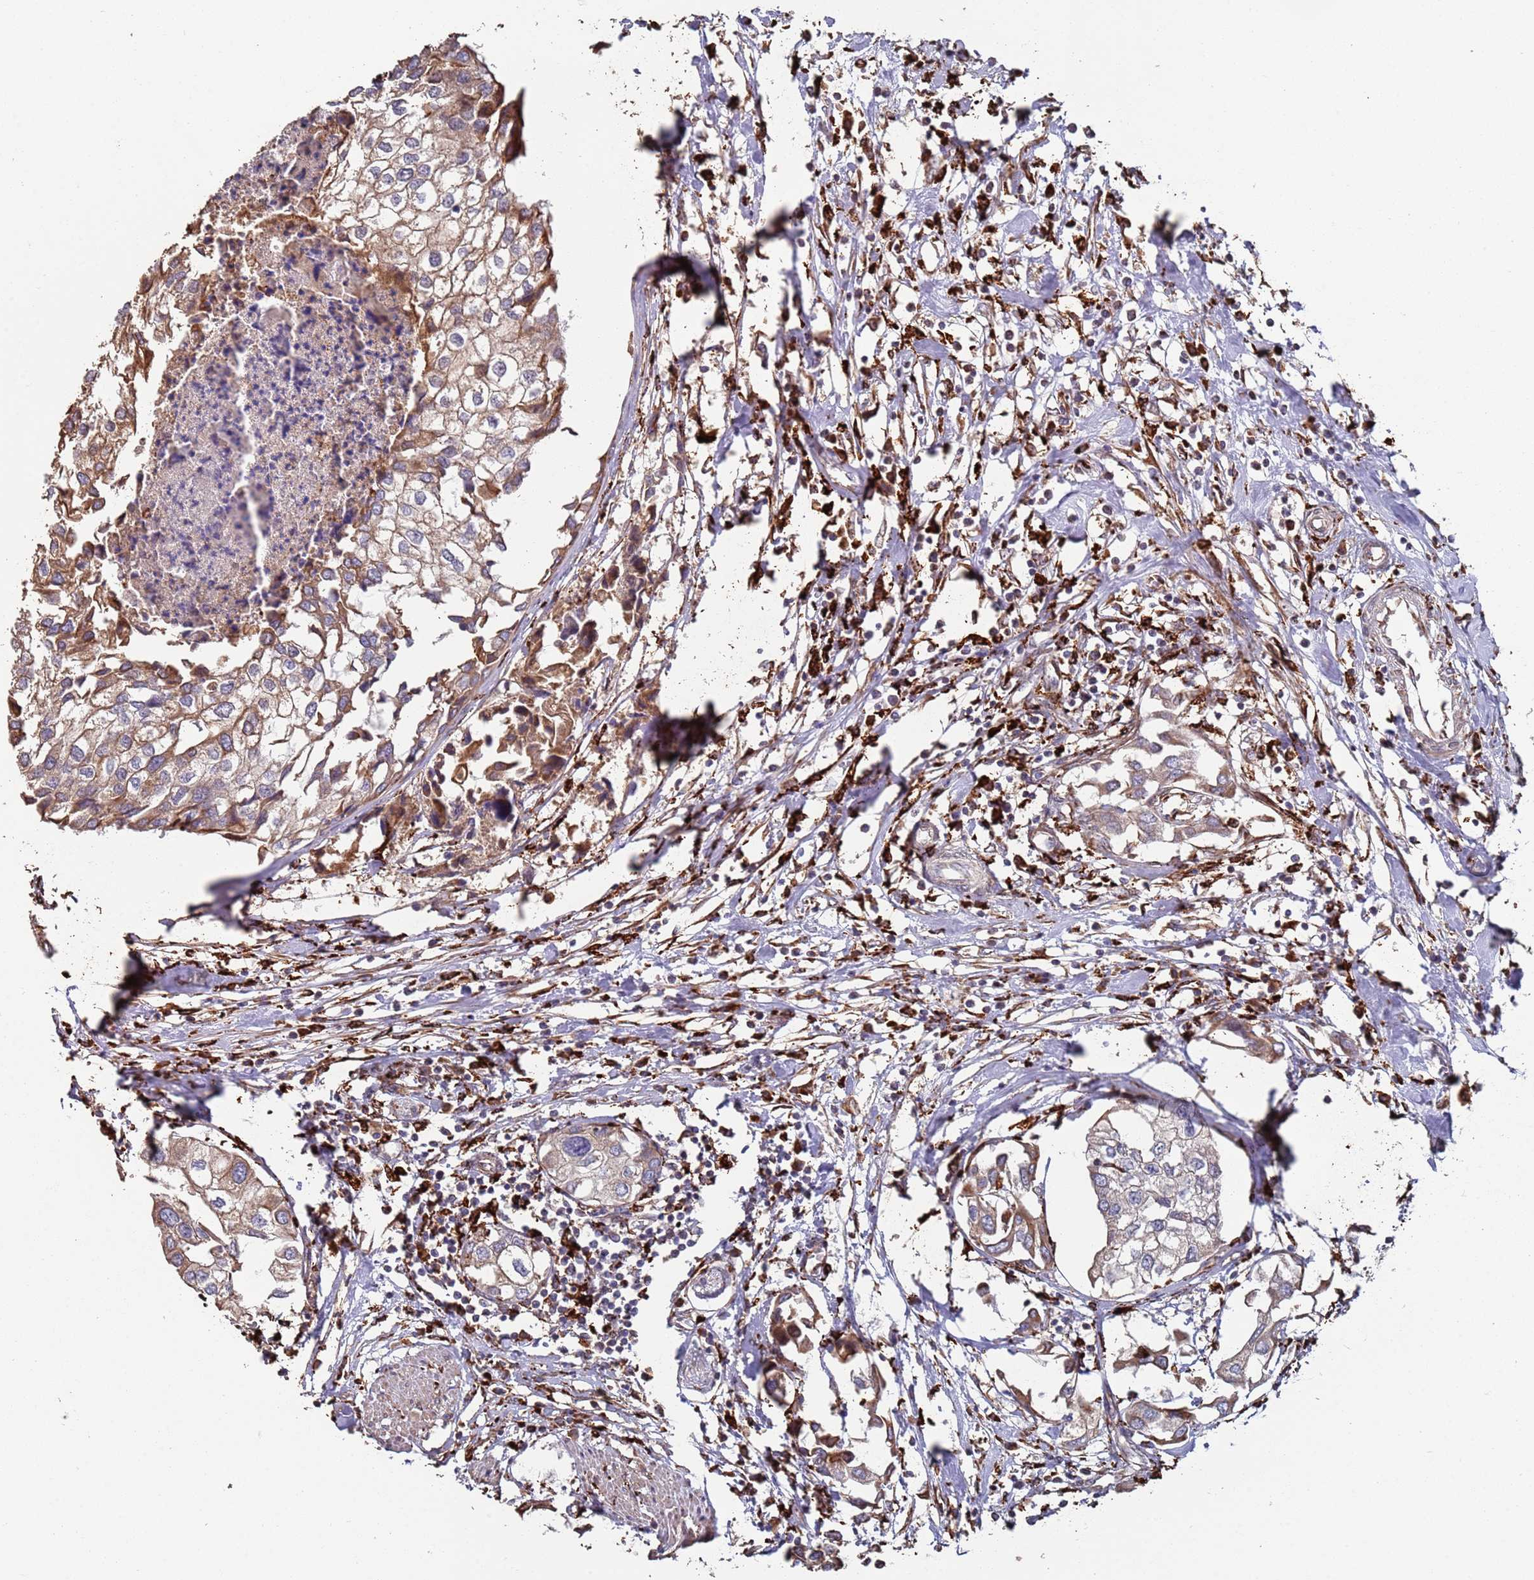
{"staining": {"intensity": "moderate", "quantity": ">75%", "location": "cytoplasmic/membranous"}, "tissue": "urothelial cancer", "cell_type": "Tumor cells", "image_type": "cancer", "snomed": [{"axis": "morphology", "description": "Urothelial carcinoma, High grade"}, {"axis": "topography", "description": "Urinary bladder"}], "caption": "This photomicrograph shows urothelial cancer stained with IHC to label a protein in brown. The cytoplasmic/membranous of tumor cells show moderate positivity for the protein. Nuclei are counter-stained blue.", "gene": "LACC1", "patient": {"sex": "male", "age": 64}}